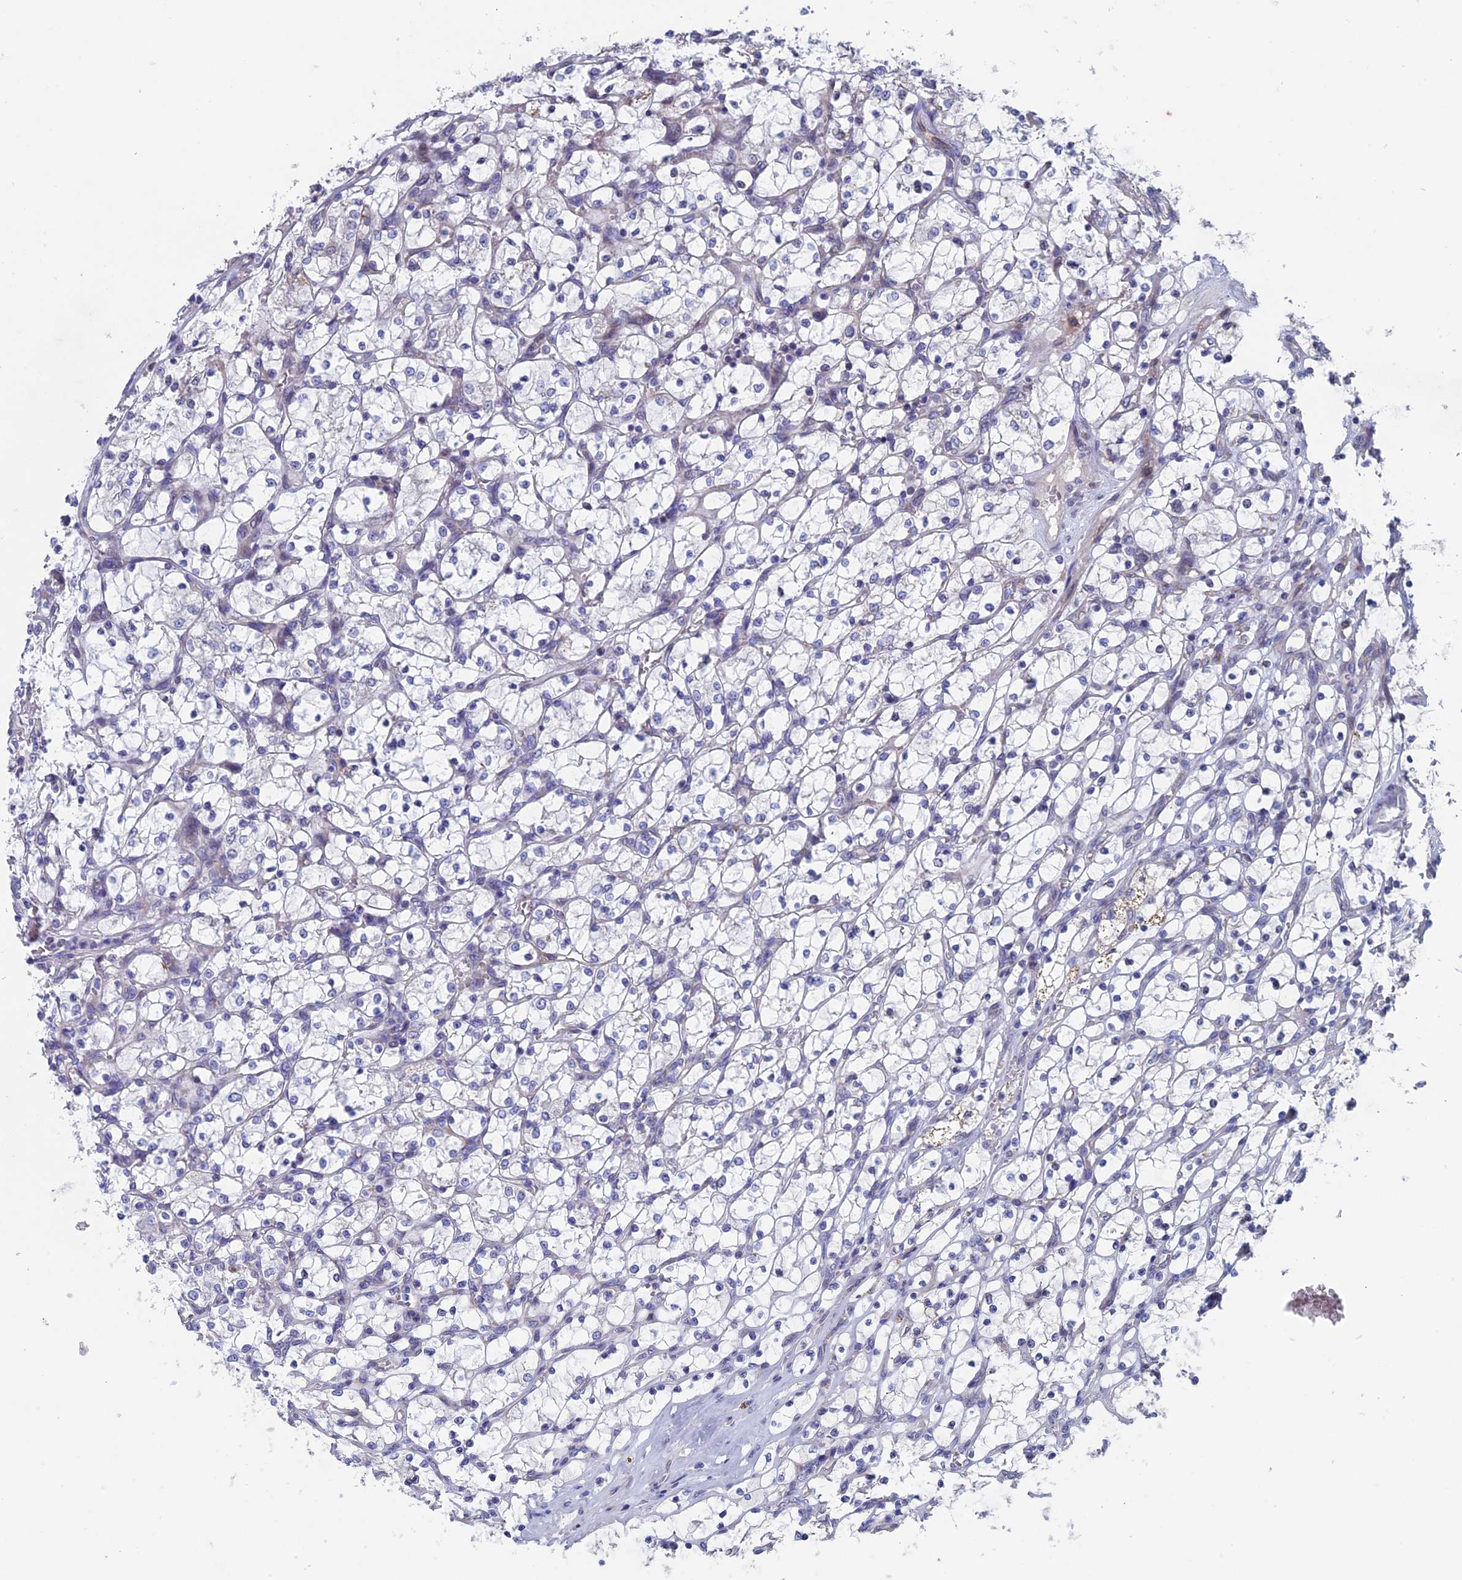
{"staining": {"intensity": "negative", "quantity": "none", "location": "none"}, "tissue": "renal cancer", "cell_type": "Tumor cells", "image_type": "cancer", "snomed": [{"axis": "morphology", "description": "Adenocarcinoma, NOS"}, {"axis": "topography", "description": "Kidney"}], "caption": "Immunohistochemistry (IHC) of renal cancer shows no expression in tumor cells. (Immunohistochemistry (IHC), brightfield microscopy, high magnification).", "gene": "NIBAN3", "patient": {"sex": "female", "age": 69}}